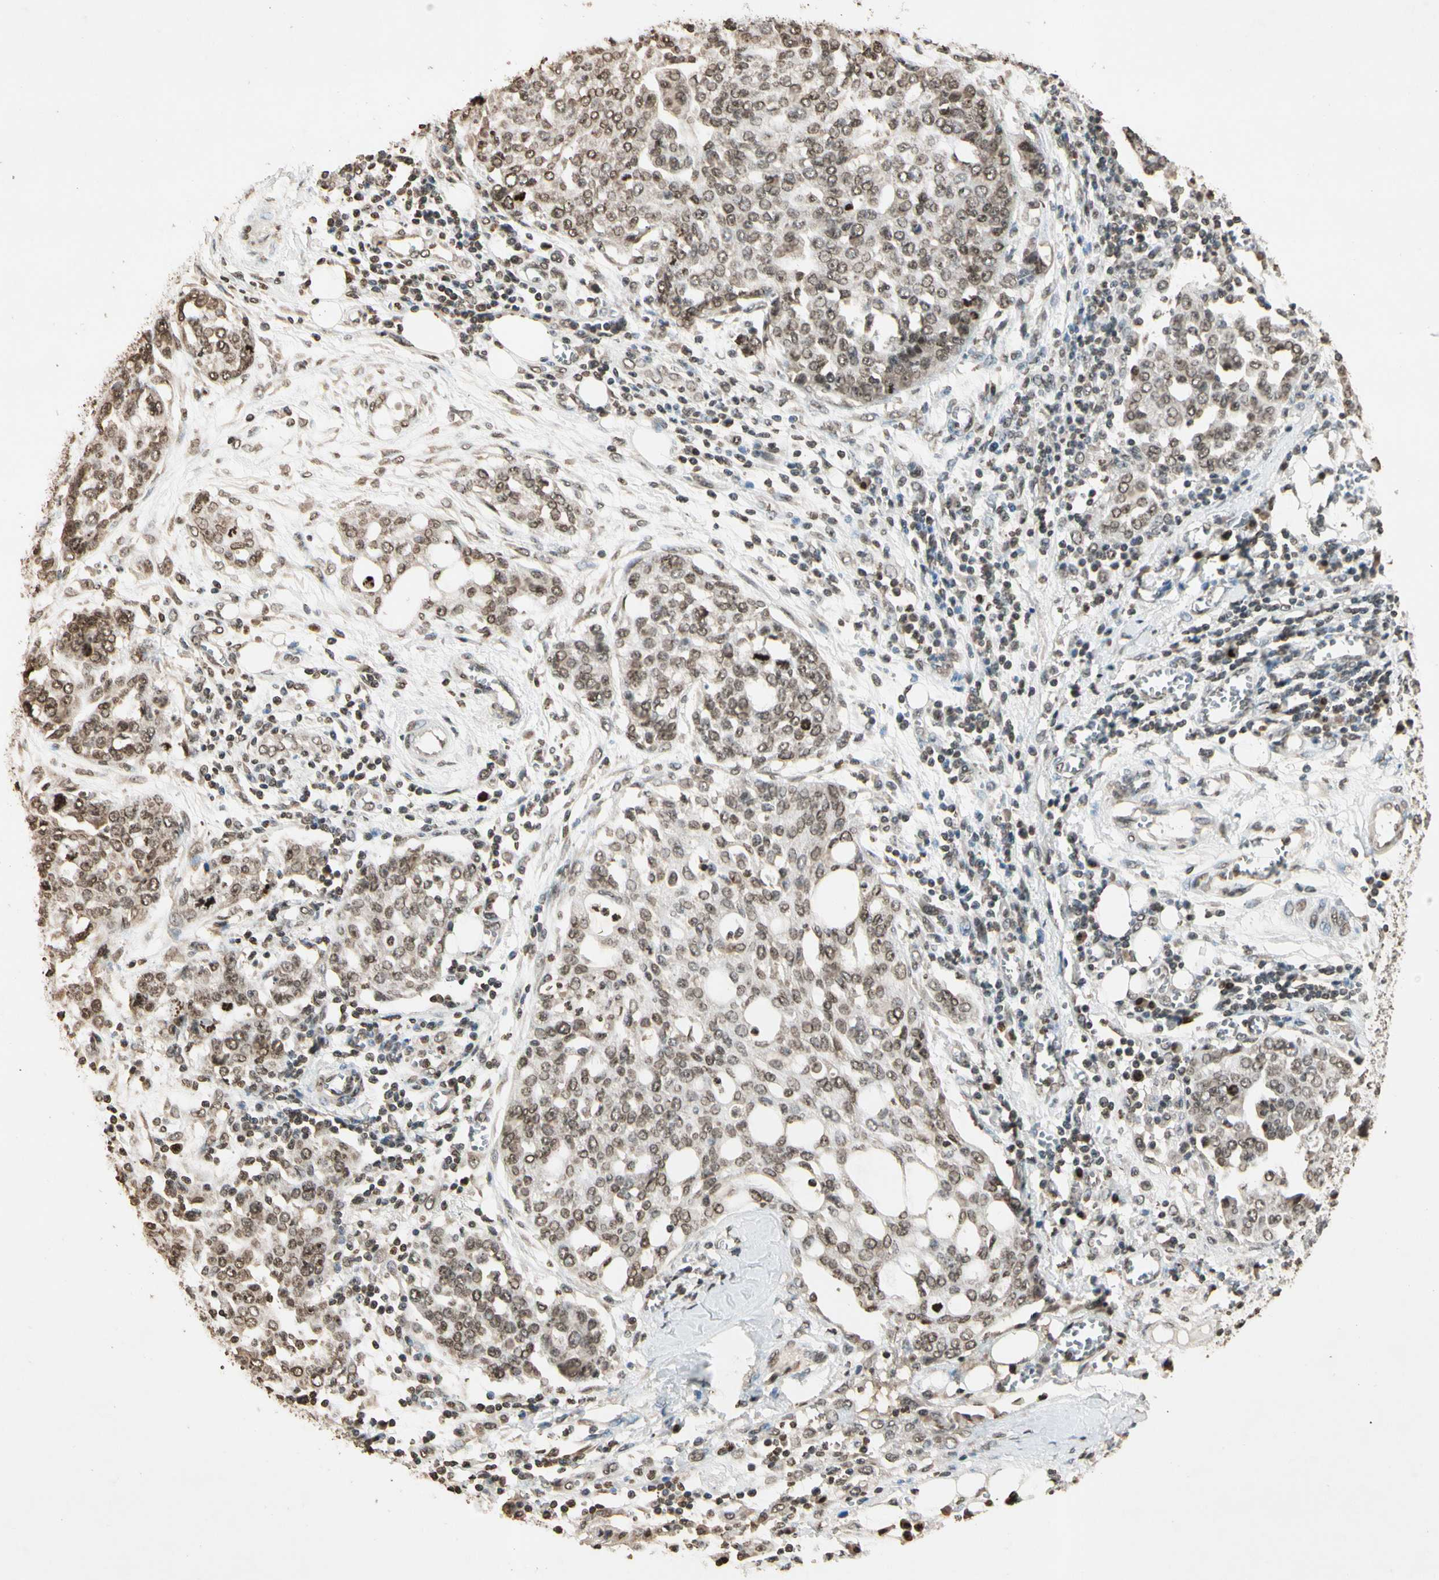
{"staining": {"intensity": "weak", "quantity": "25%-75%", "location": "nuclear"}, "tissue": "ovarian cancer", "cell_type": "Tumor cells", "image_type": "cancer", "snomed": [{"axis": "morphology", "description": "Cystadenocarcinoma, serous, NOS"}, {"axis": "topography", "description": "Soft tissue"}, {"axis": "topography", "description": "Ovary"}], "caption": "Immunohistochemistry image of neoplastic tissue: ovarian cancer stained using immunohistochemistry exhibits low levels of weak protein expression localized specifically in the nuclear of tumor cells, appearing as a nuclear brown color.", "gene": "TOP1", "patient": {"sex": "female", "age": 57}}